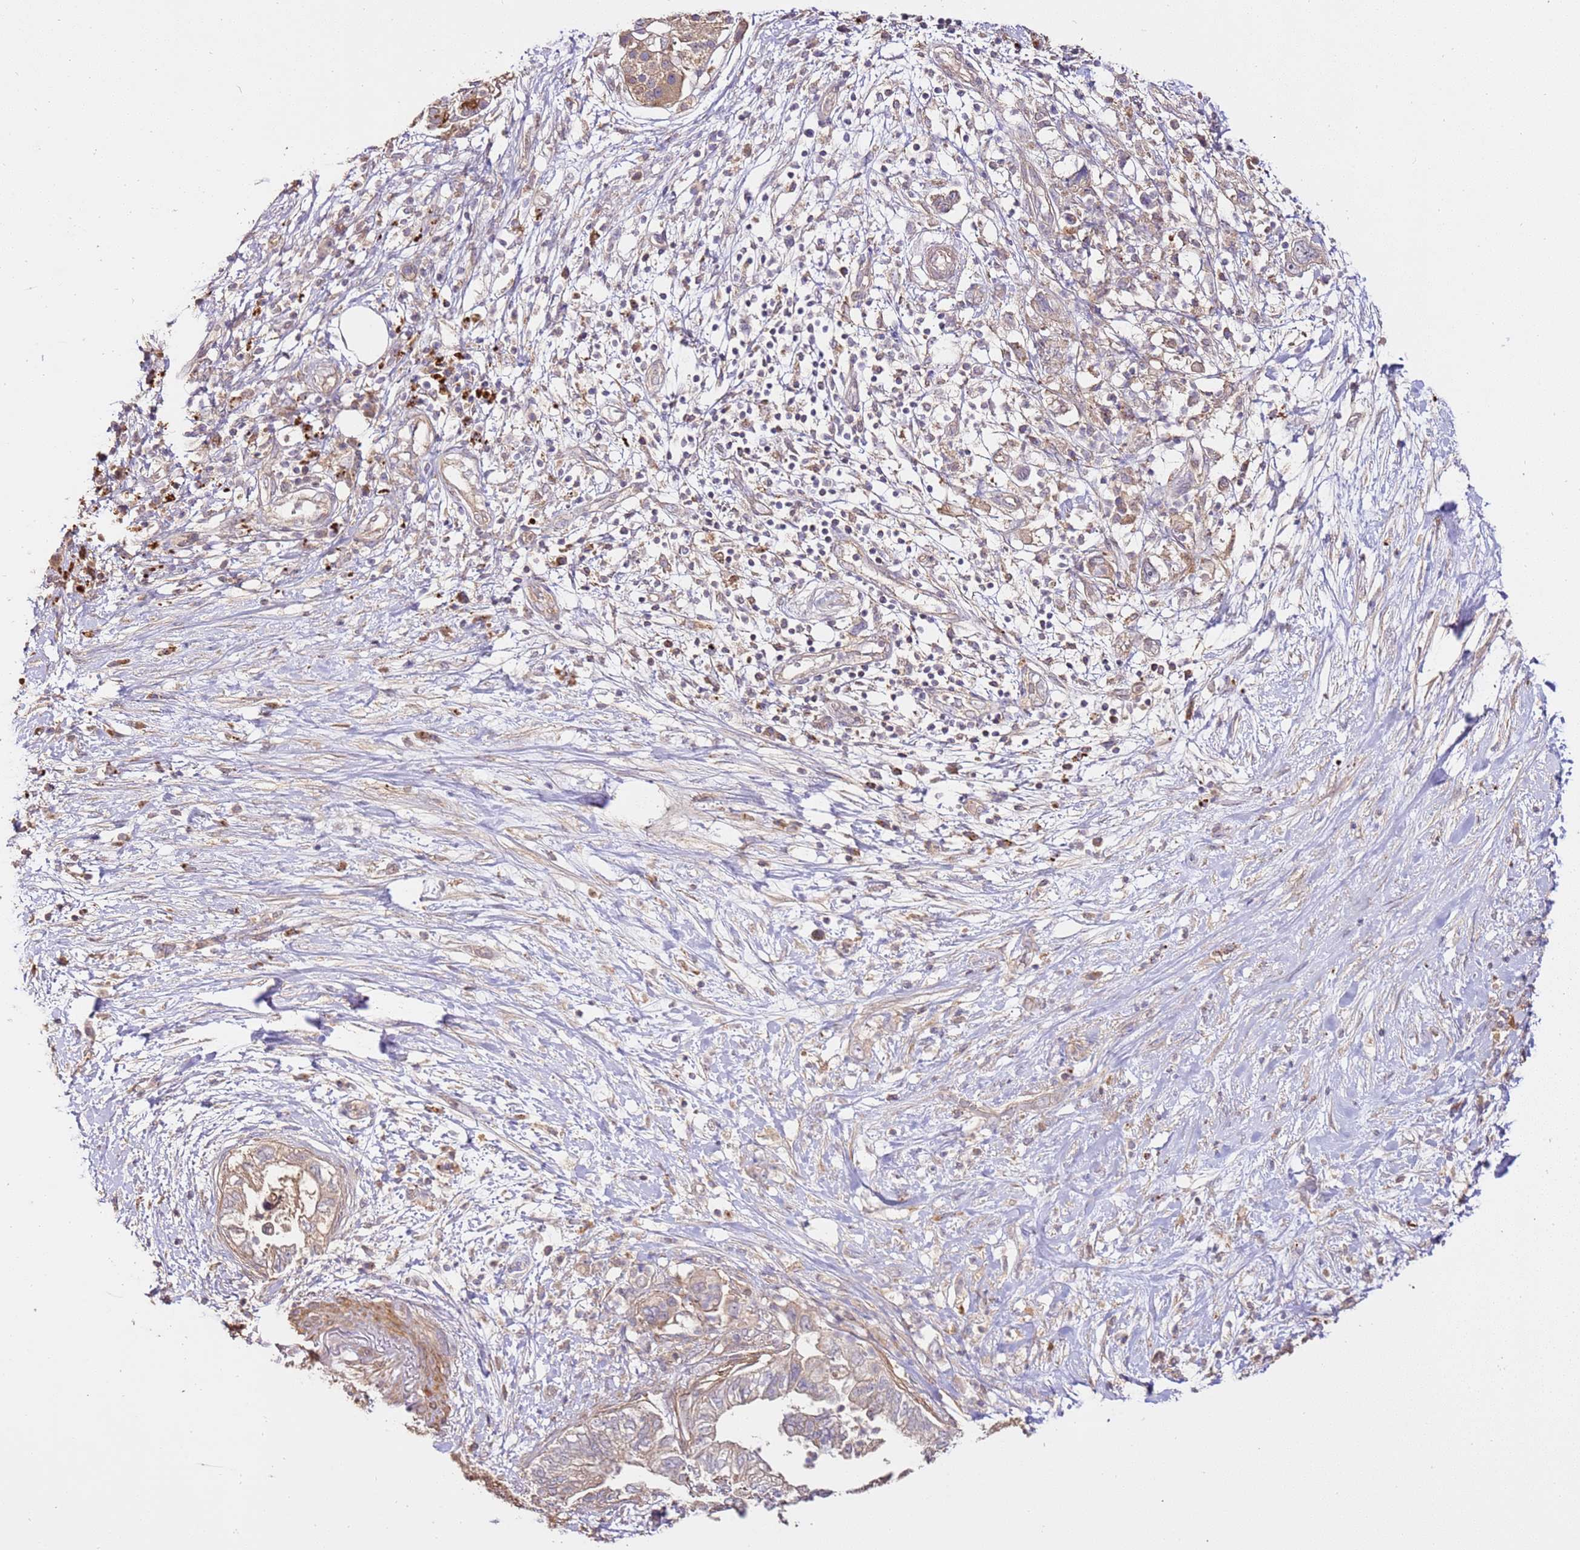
{"staining": {"intensity": "weak", "quantity": "25%-75%", "location": "cytoplasmic/membranous"}, "tissue": "pancreatic cancer", "cell_type": "Tumor cells", "image_type": "cancer", "snomed": [{"axis": "morphology", "description": "Adenocarcinoma, NOS"}, {"axis": "topography", "description": "Pancreas"}], "caption": "Adenocarcinoma (pancreatic) tissue shows weak cytoplasmic/membranous expression in approximately 25%-75% of tumor cells (DAB = brown stain, brightfield microscopy at high magnification).", "gene": "CEP55", "patient": {"sex": "female", "age": 73}}